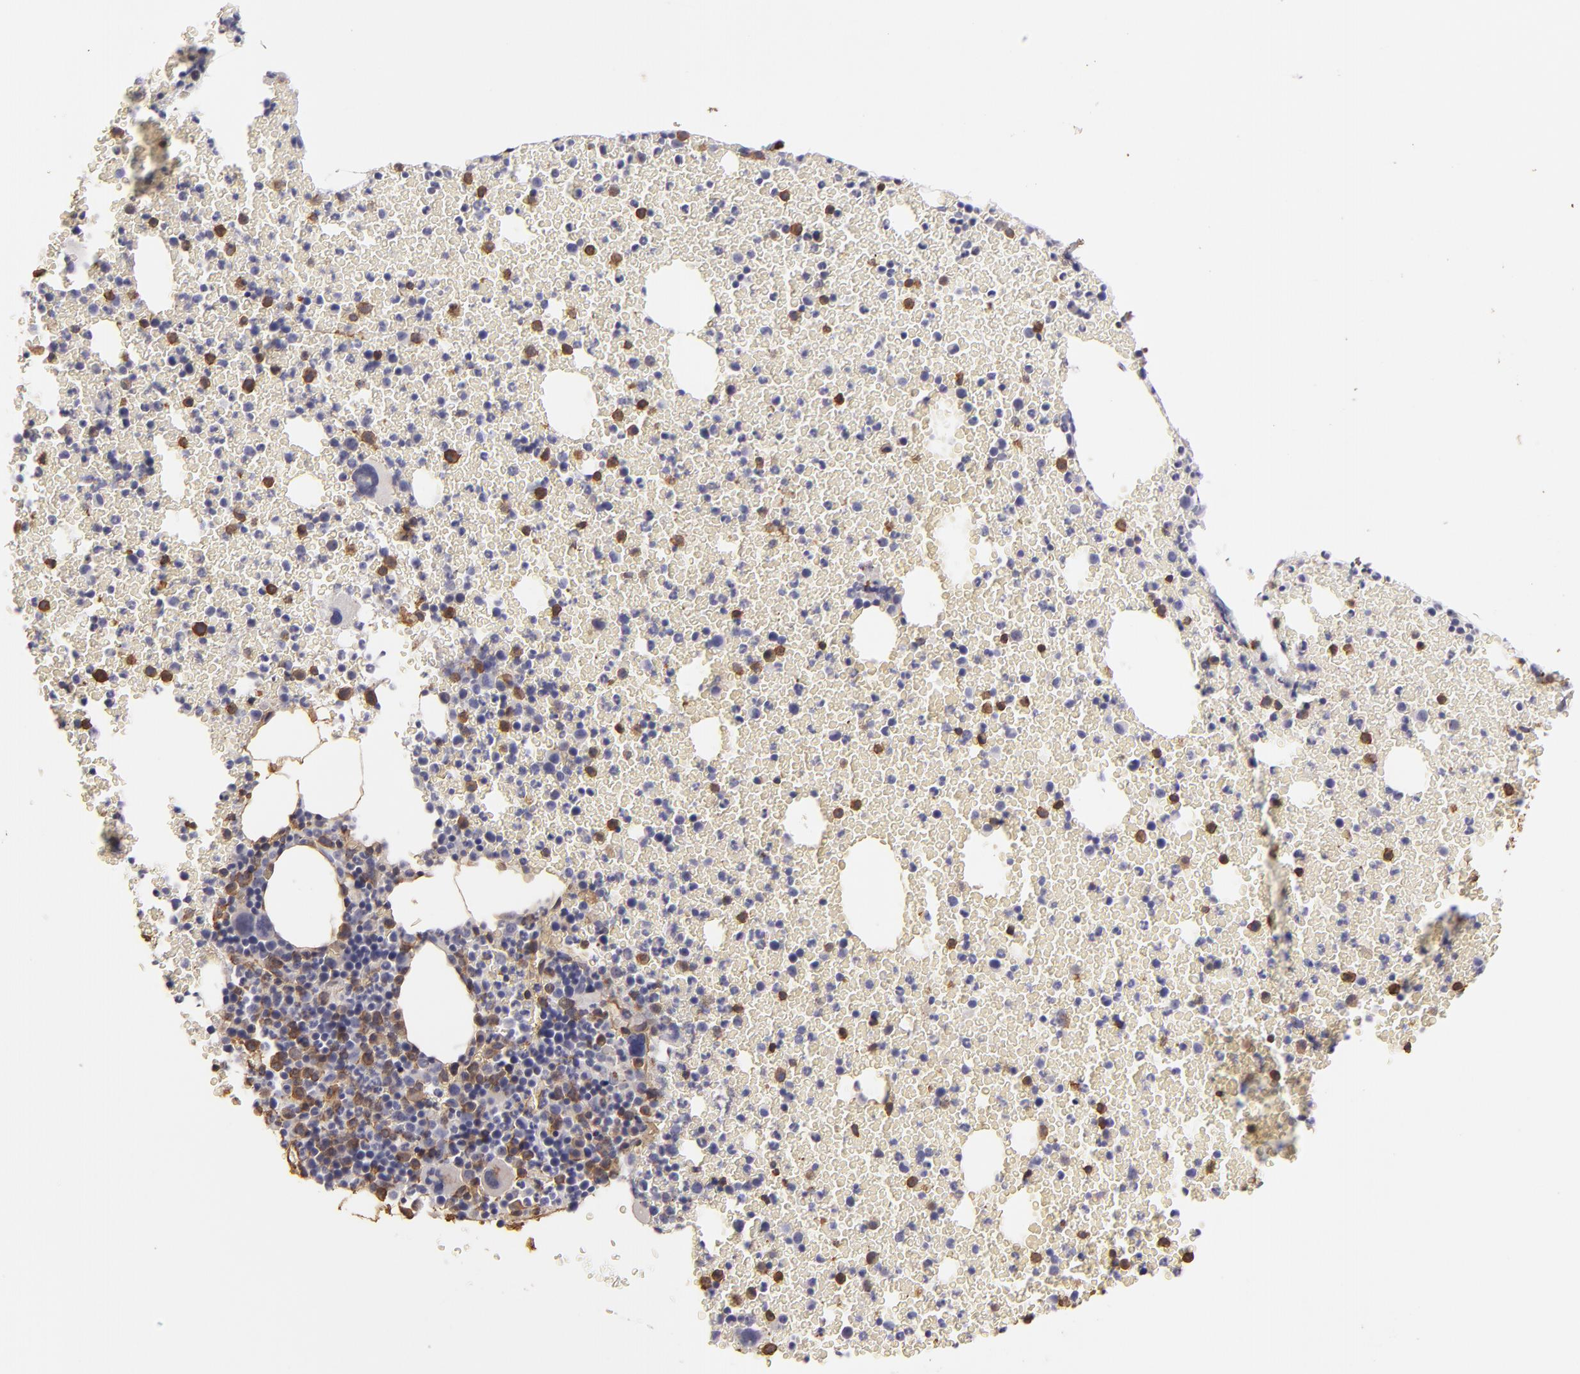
{"staining": {"intensity": "weak", "quantity": "<25%", "location": "cytoplasmic/membranous"}, "tissue": "bone marrow", "cell_type": "Hematopoietic cells", "image_type": "normal", "snomed": [{"axis": "morphology", "description": "Normal tissue, NOS"}, {"axis": "topography", "description": "Bone marrow"}], "caption": "Immunohistochemistry (IHC) histopathology image of benign bone marrow stained for a protein (brown), which demonstrates no expression in hematopoietic cells.", "gene": "HSPB6", "patient": {"sex": "female", "age": 41}}